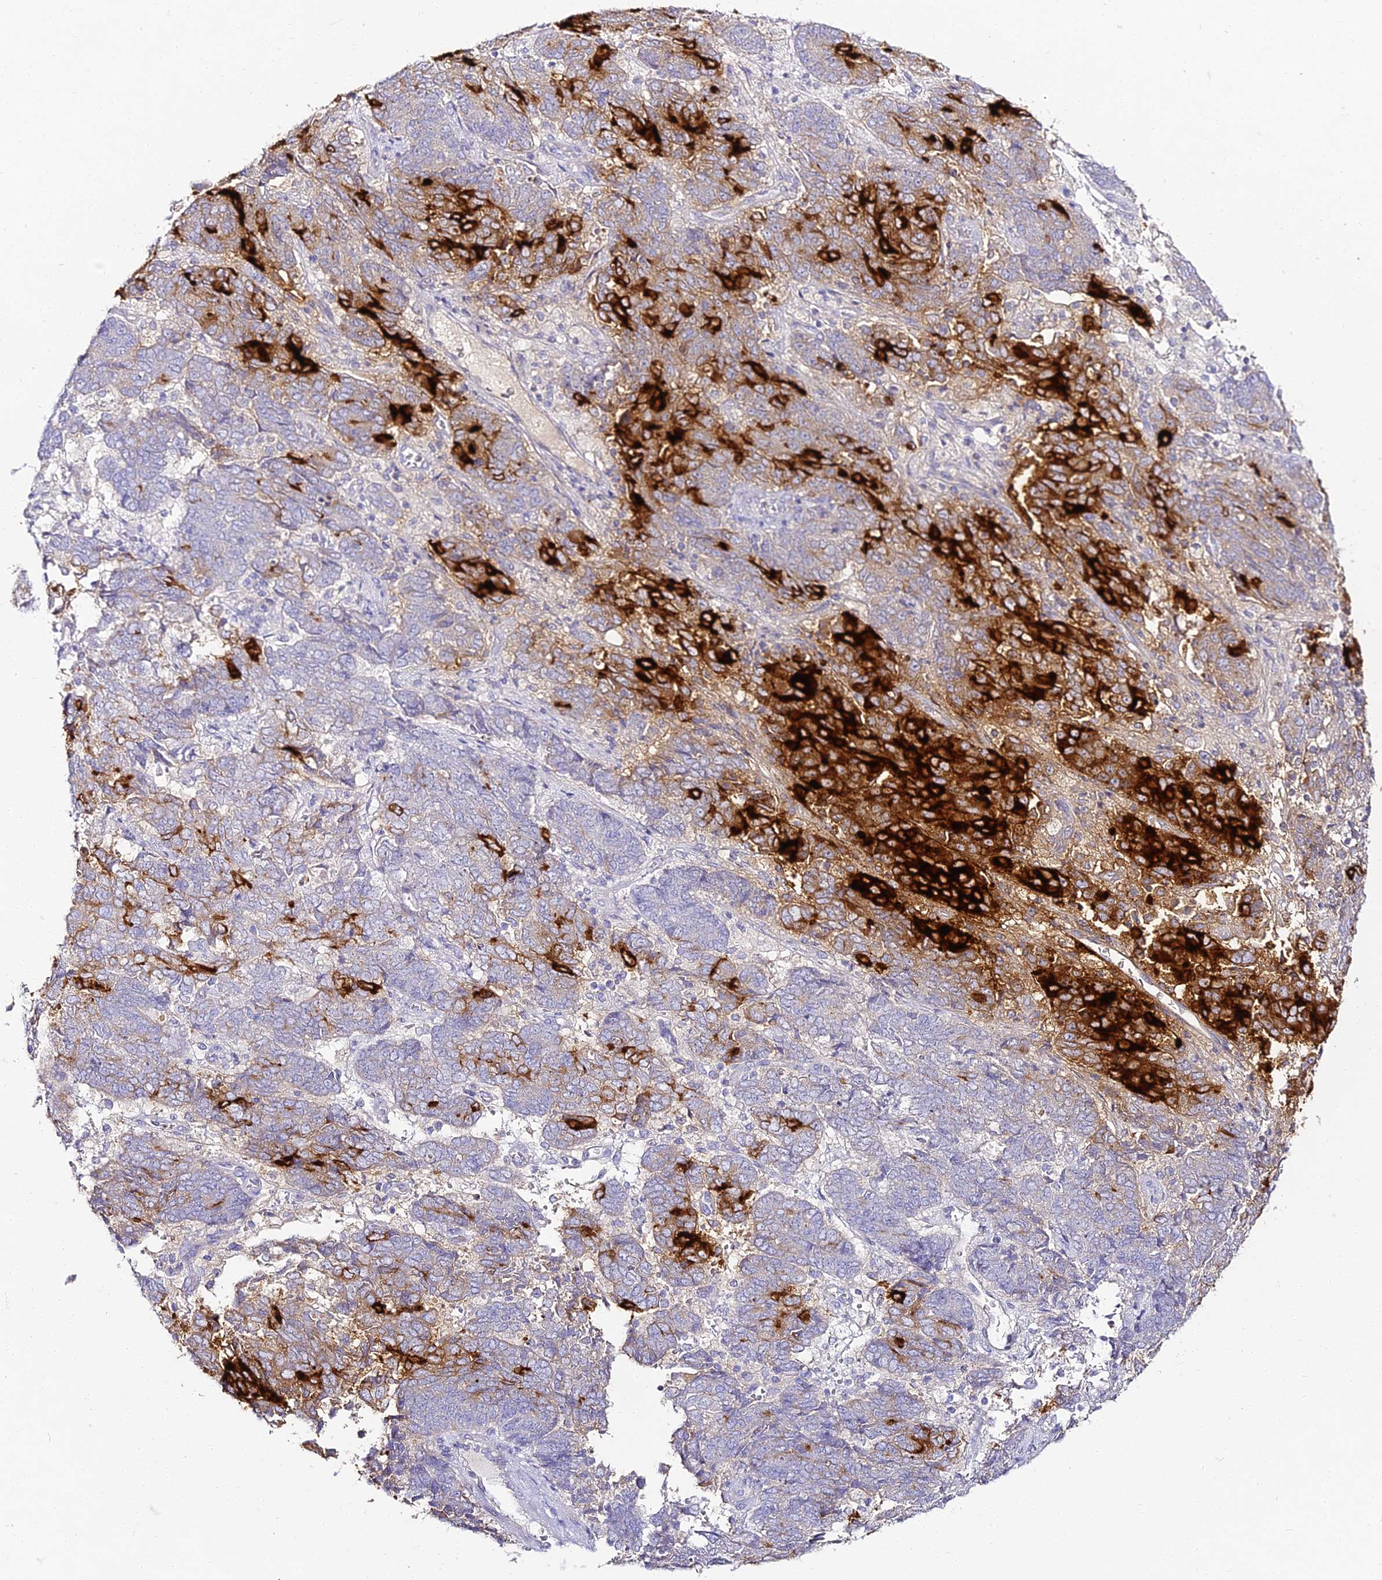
{"staining": {"intensity": "strong", "quantity": "25%-75%", "location": "cytoplasmic/membranous"}, "tissue": "endometrial cancer", "cell_type": "Tumor cells", "image_type": "cancer", "snomed": [{"axis": "morphology", "description": "Adenocarcinoma, NOS"}, {"axis": "topography", "description": "Endometrium"}], "caption": "Immunohistochemistry (IHC) of human adenocarcinoma (endometrial) exhibits high levels of strong cytoplasmic/membranous staining in about 25%-75% of tumor cells.", "gene": "ALPG", "patient": {"sex": "female", "age": 80}}